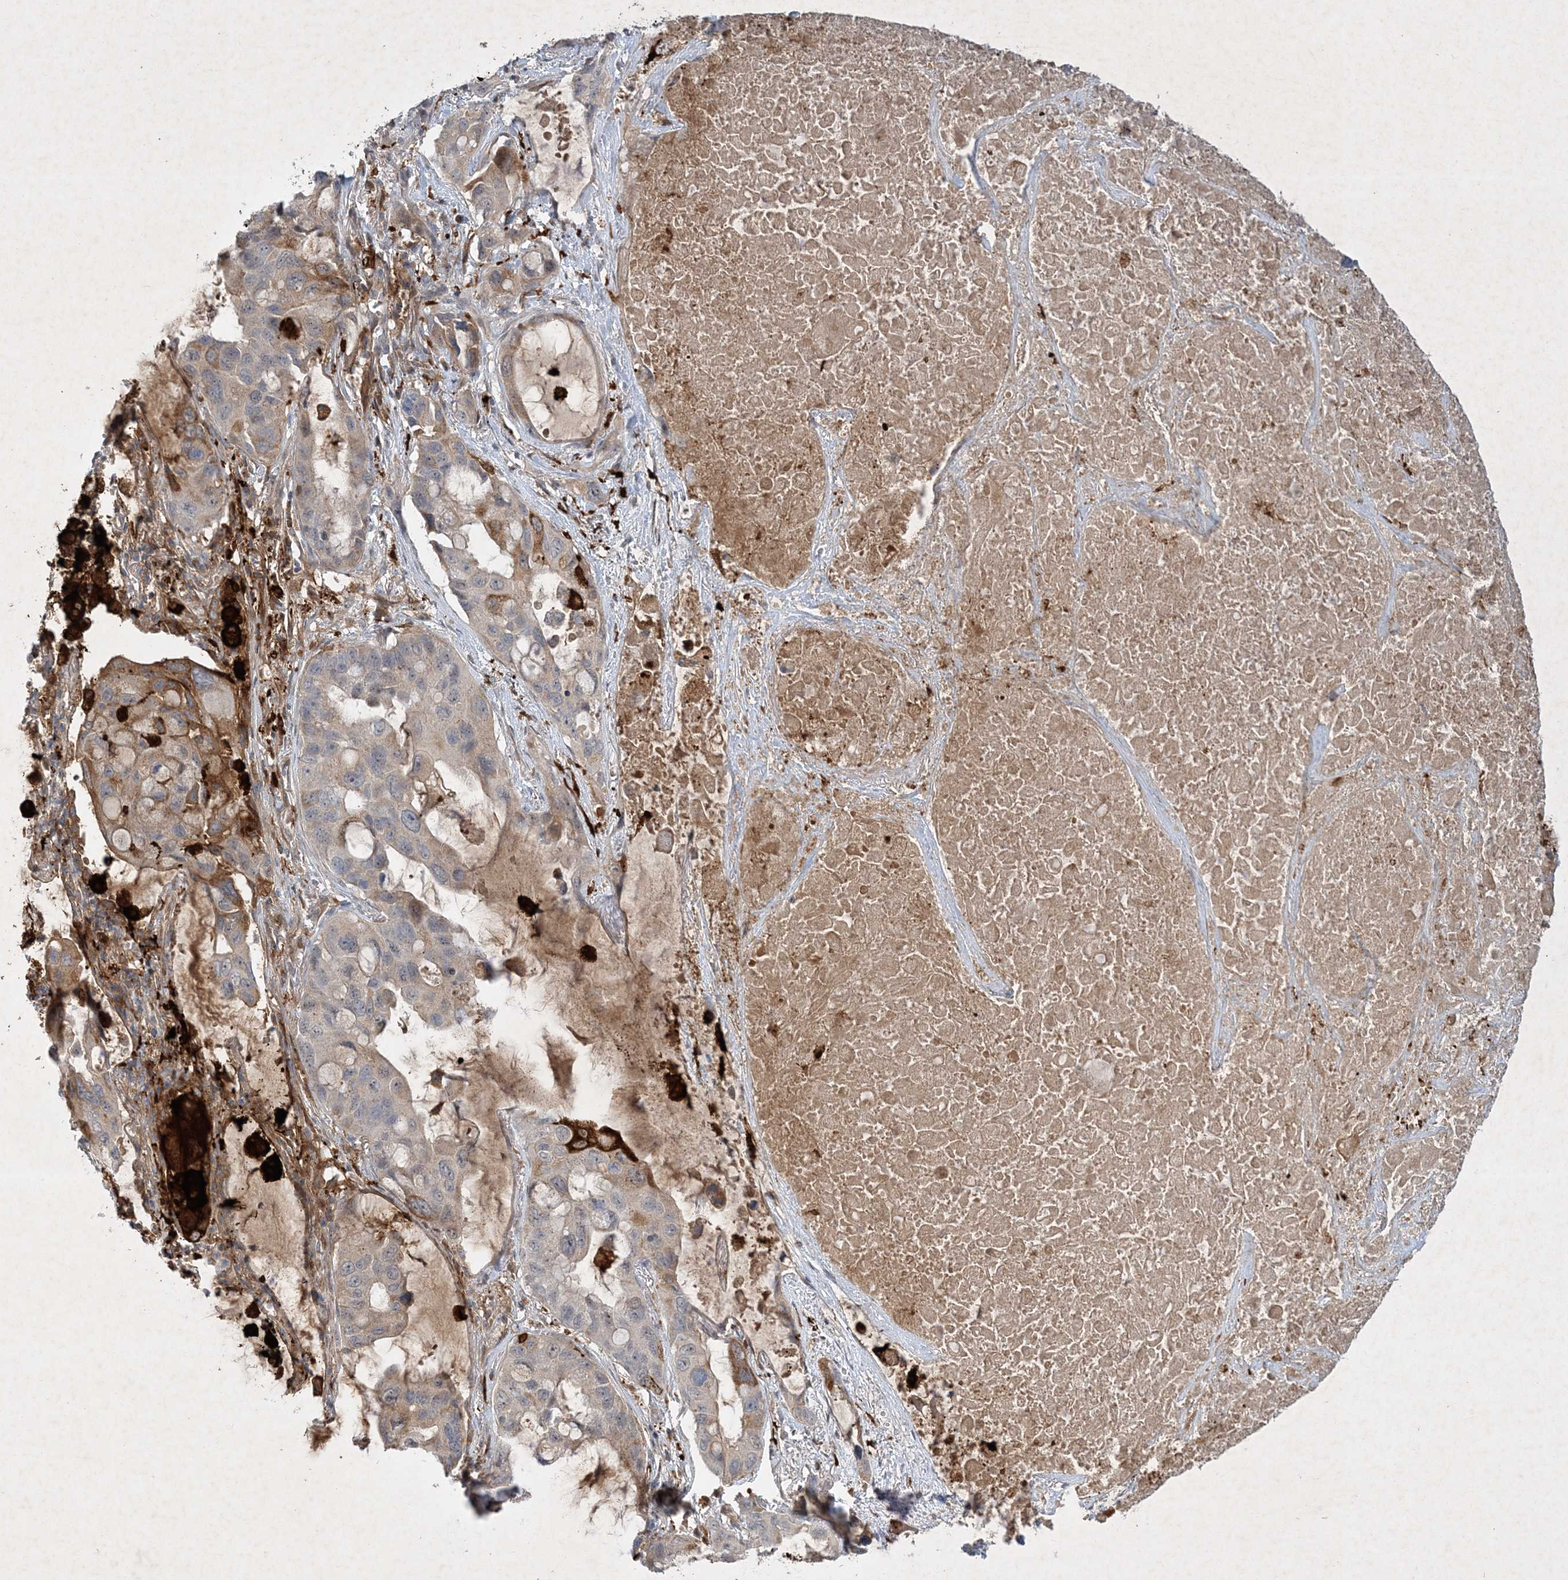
{"staining": {"intensity": "moderate", "quantity": "<25%", "location": "cytoplasmic/membranous"}, "tissue": "lung cancer", "cell_type": "Tumor cells", "image_type": "cancer", "snomed": [{"axis": "morphology", "description": "Squamous cell carcinoma, NOS"}, {"axis": "topography", "description": "Lung"}], "caption": "Immunohistochemistry (DAB) staining of human lung squamous cell carcinoma demonstrates moderate cytoplasmic/membranous protein staining in approximately <25% of tumor cells. Nuclei are stained in blue.", "gene": "THG1L", "patient": {"sex": "female", "age": 73}}